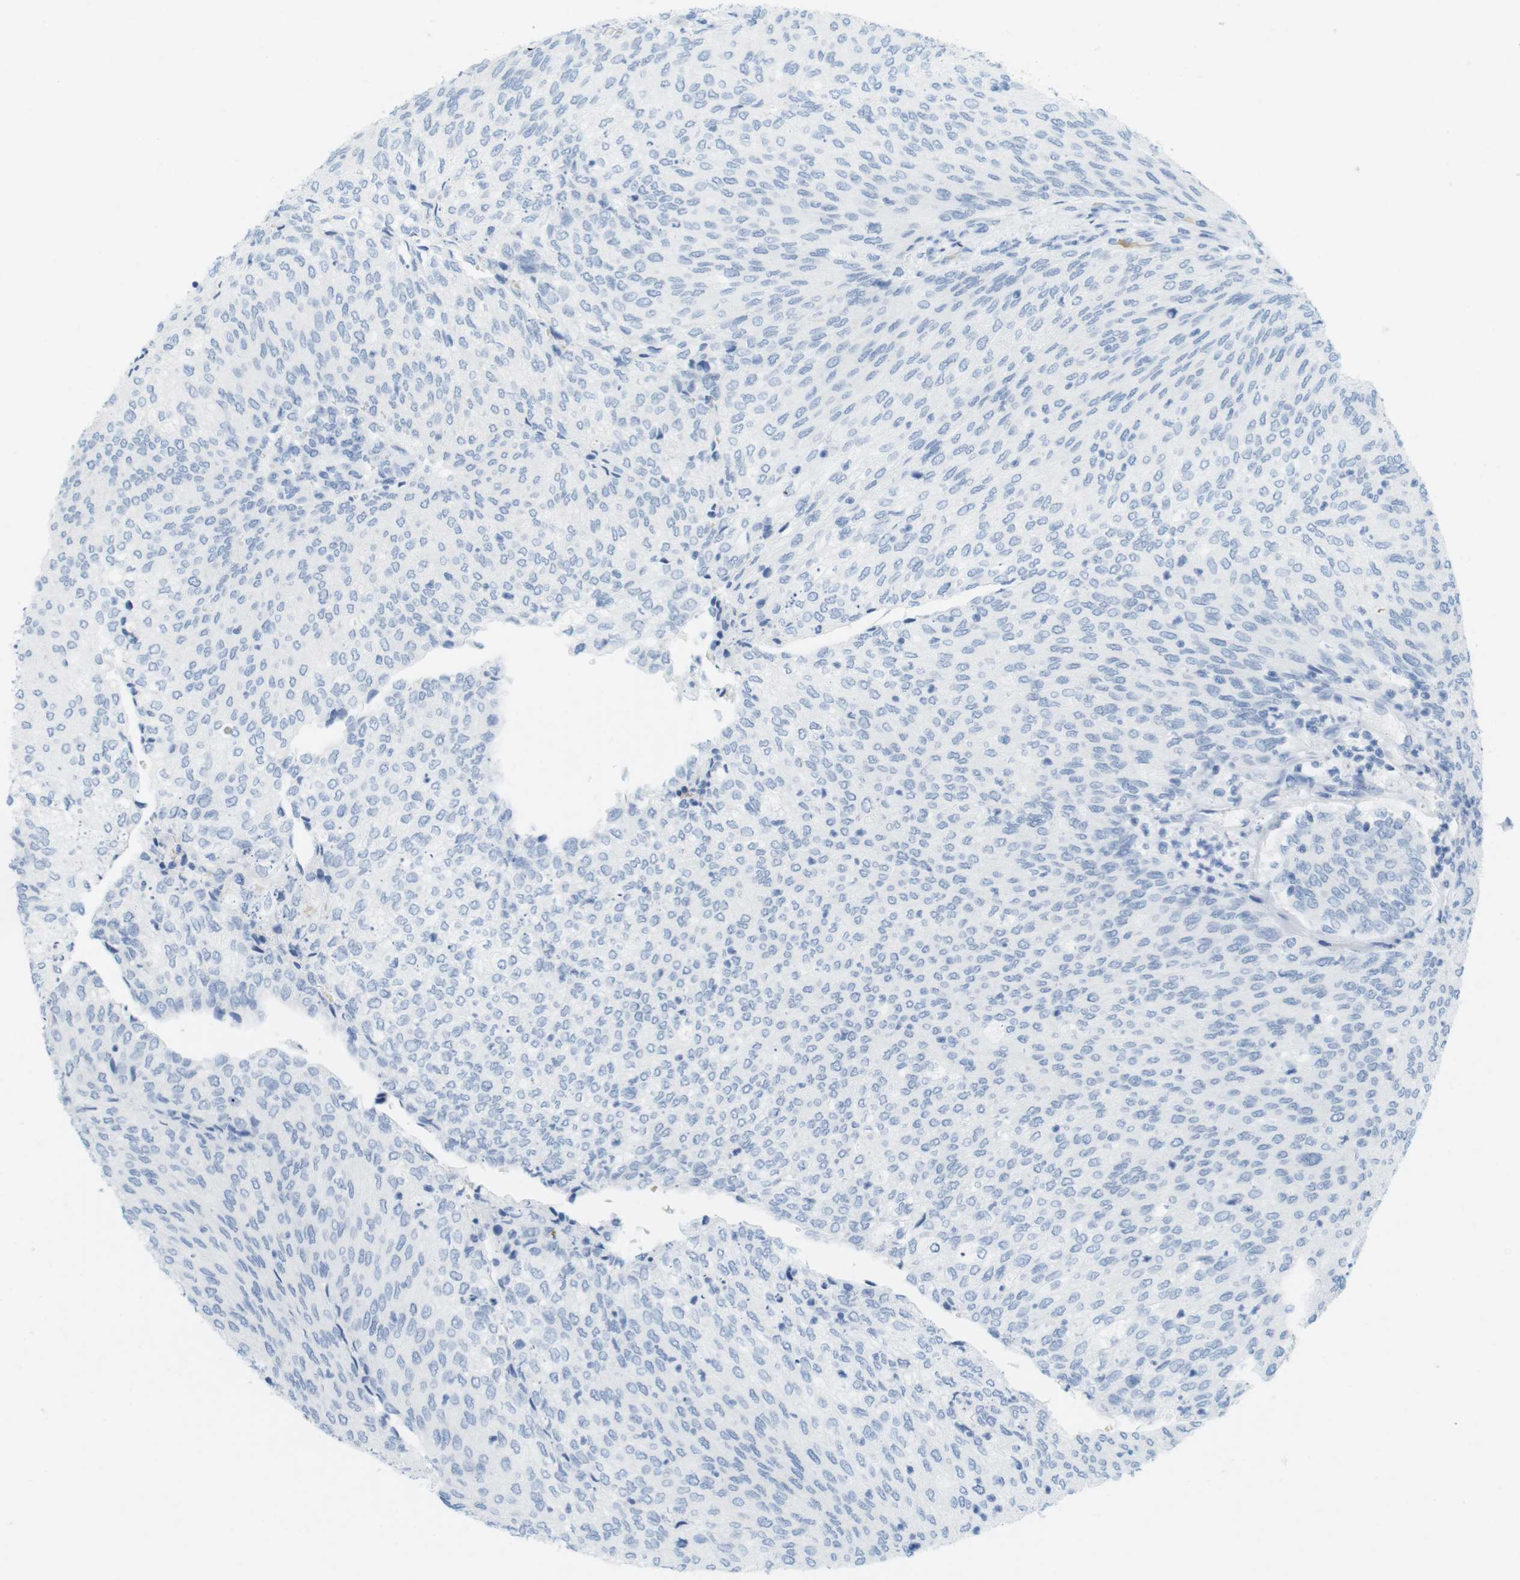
{"staining": {"intensity": "negative", "quantity": "none", "location": "none"}, "tissue": "urothelial cancer", "cell_type": "Tumor cells", "image_type": "cancer", "snomed": [{"axis": "morphology", "description": "Urothelial carcinoma, Low grade"}, {"axis": "topography", "description": "Urinary bladder"}], "caption": "Tumor cells show no significant protein expression in urothelial cancer. Brightfield microscopy of IHC stained with DAB (3,3'-diaminobenzidine) (brown) and hematoxylin (blue), captured at high magnification.", "gene": "TNNT2", "patient": {"sex": "female", "age": 79}}